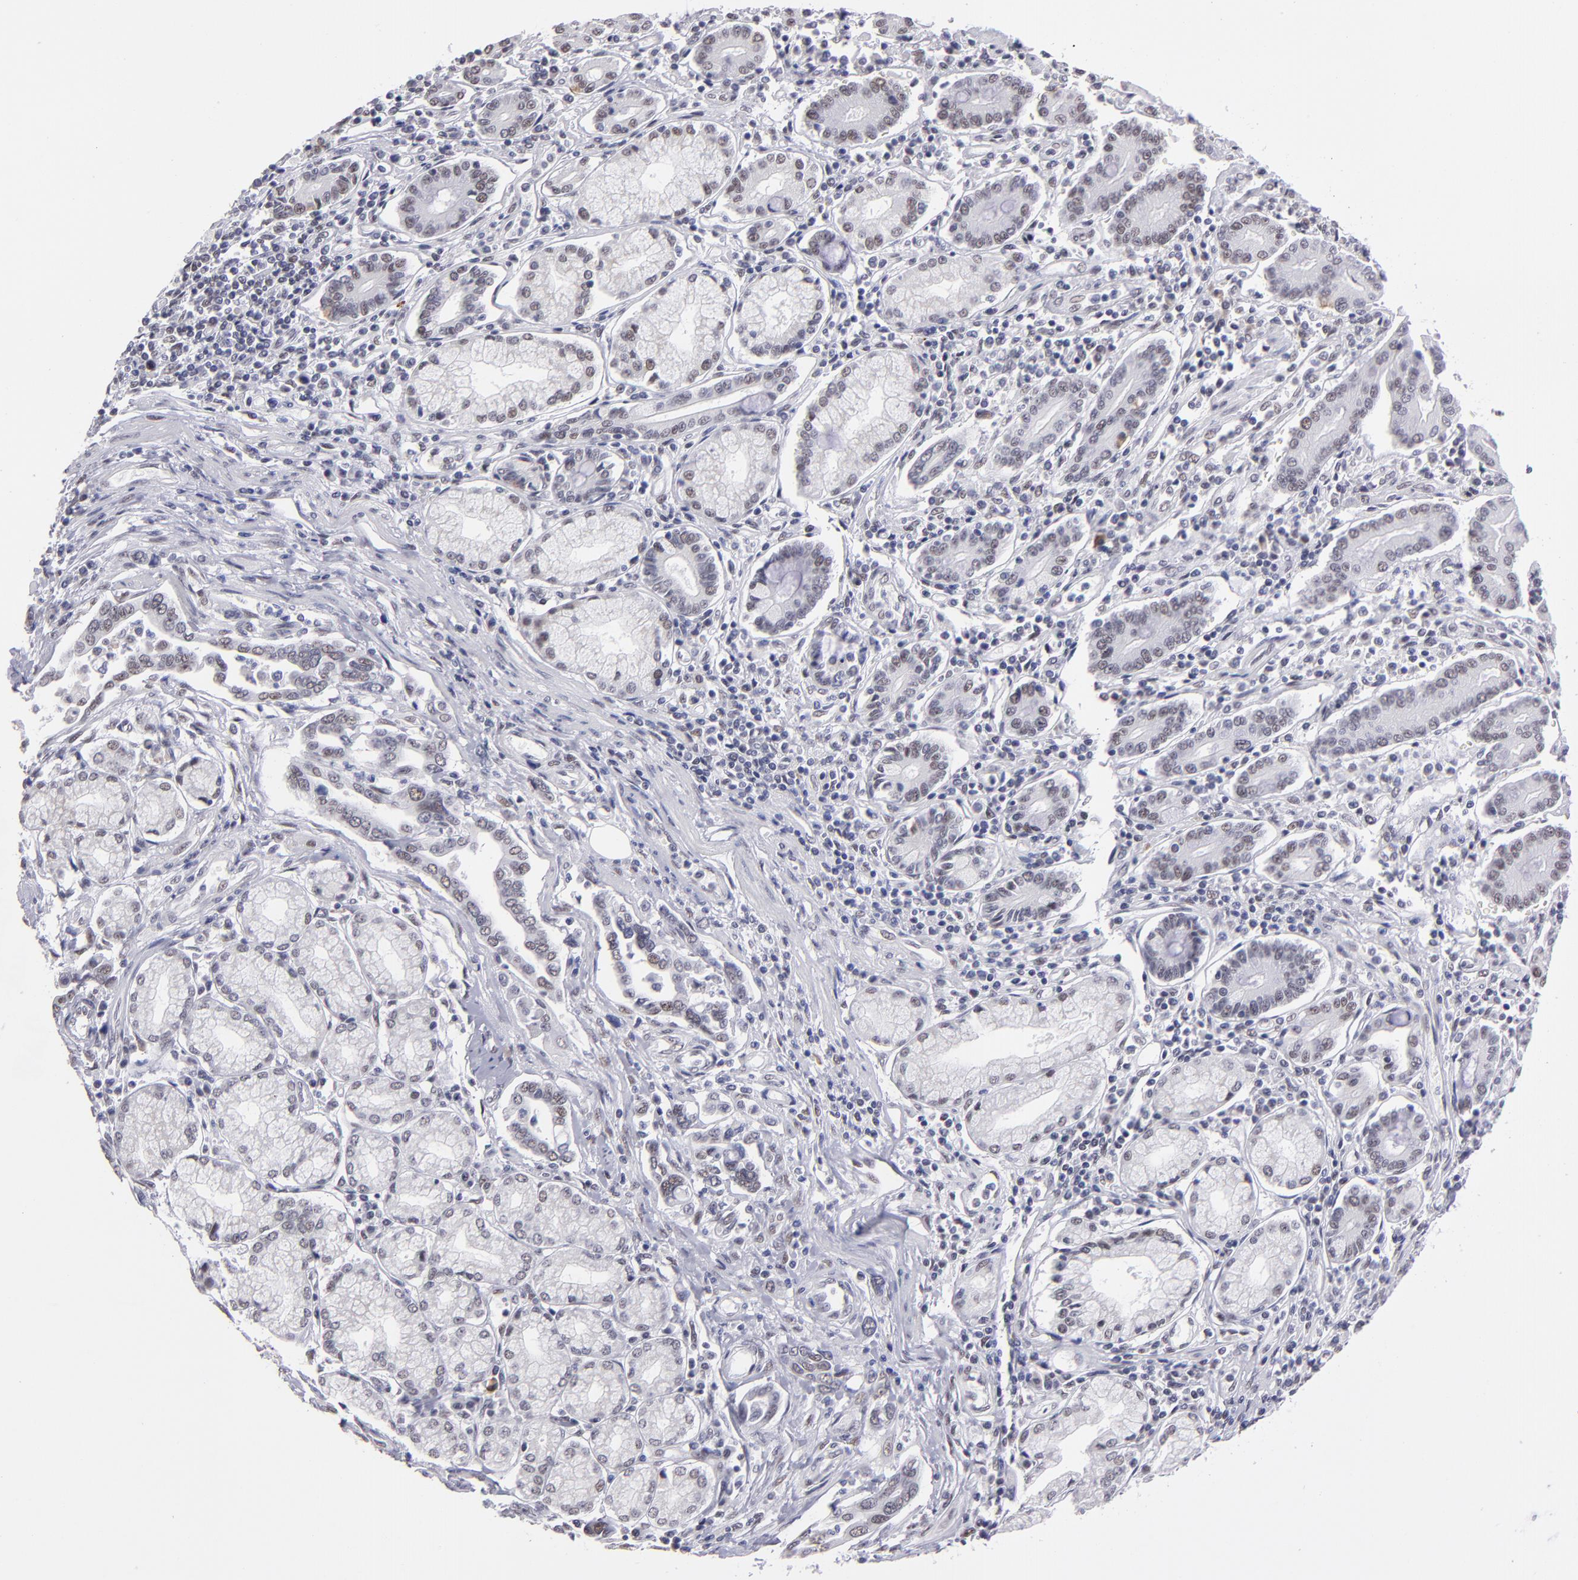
{"staining": {"intensity": "weak", "quantity": "25%-75%", "location": "nuclear"}, "tissue": "pancreatic cancer", "cell_type": "Tumor cells", "image_type": "cancer", "snomed": [{"axis": "morphology", "description": "Adenocarcinoma, NOS"}, {"axis": "topography", "description": "Pancreas"}], "caption": "Pancreatic adenocarcinoma stained with immunohistochemistry (IHC) reveals weak nuclear positivity in approximately 25%-75% of tumor cells.", "gene": "OTUB2", "patient": {"sex": "female", "age": 57}}